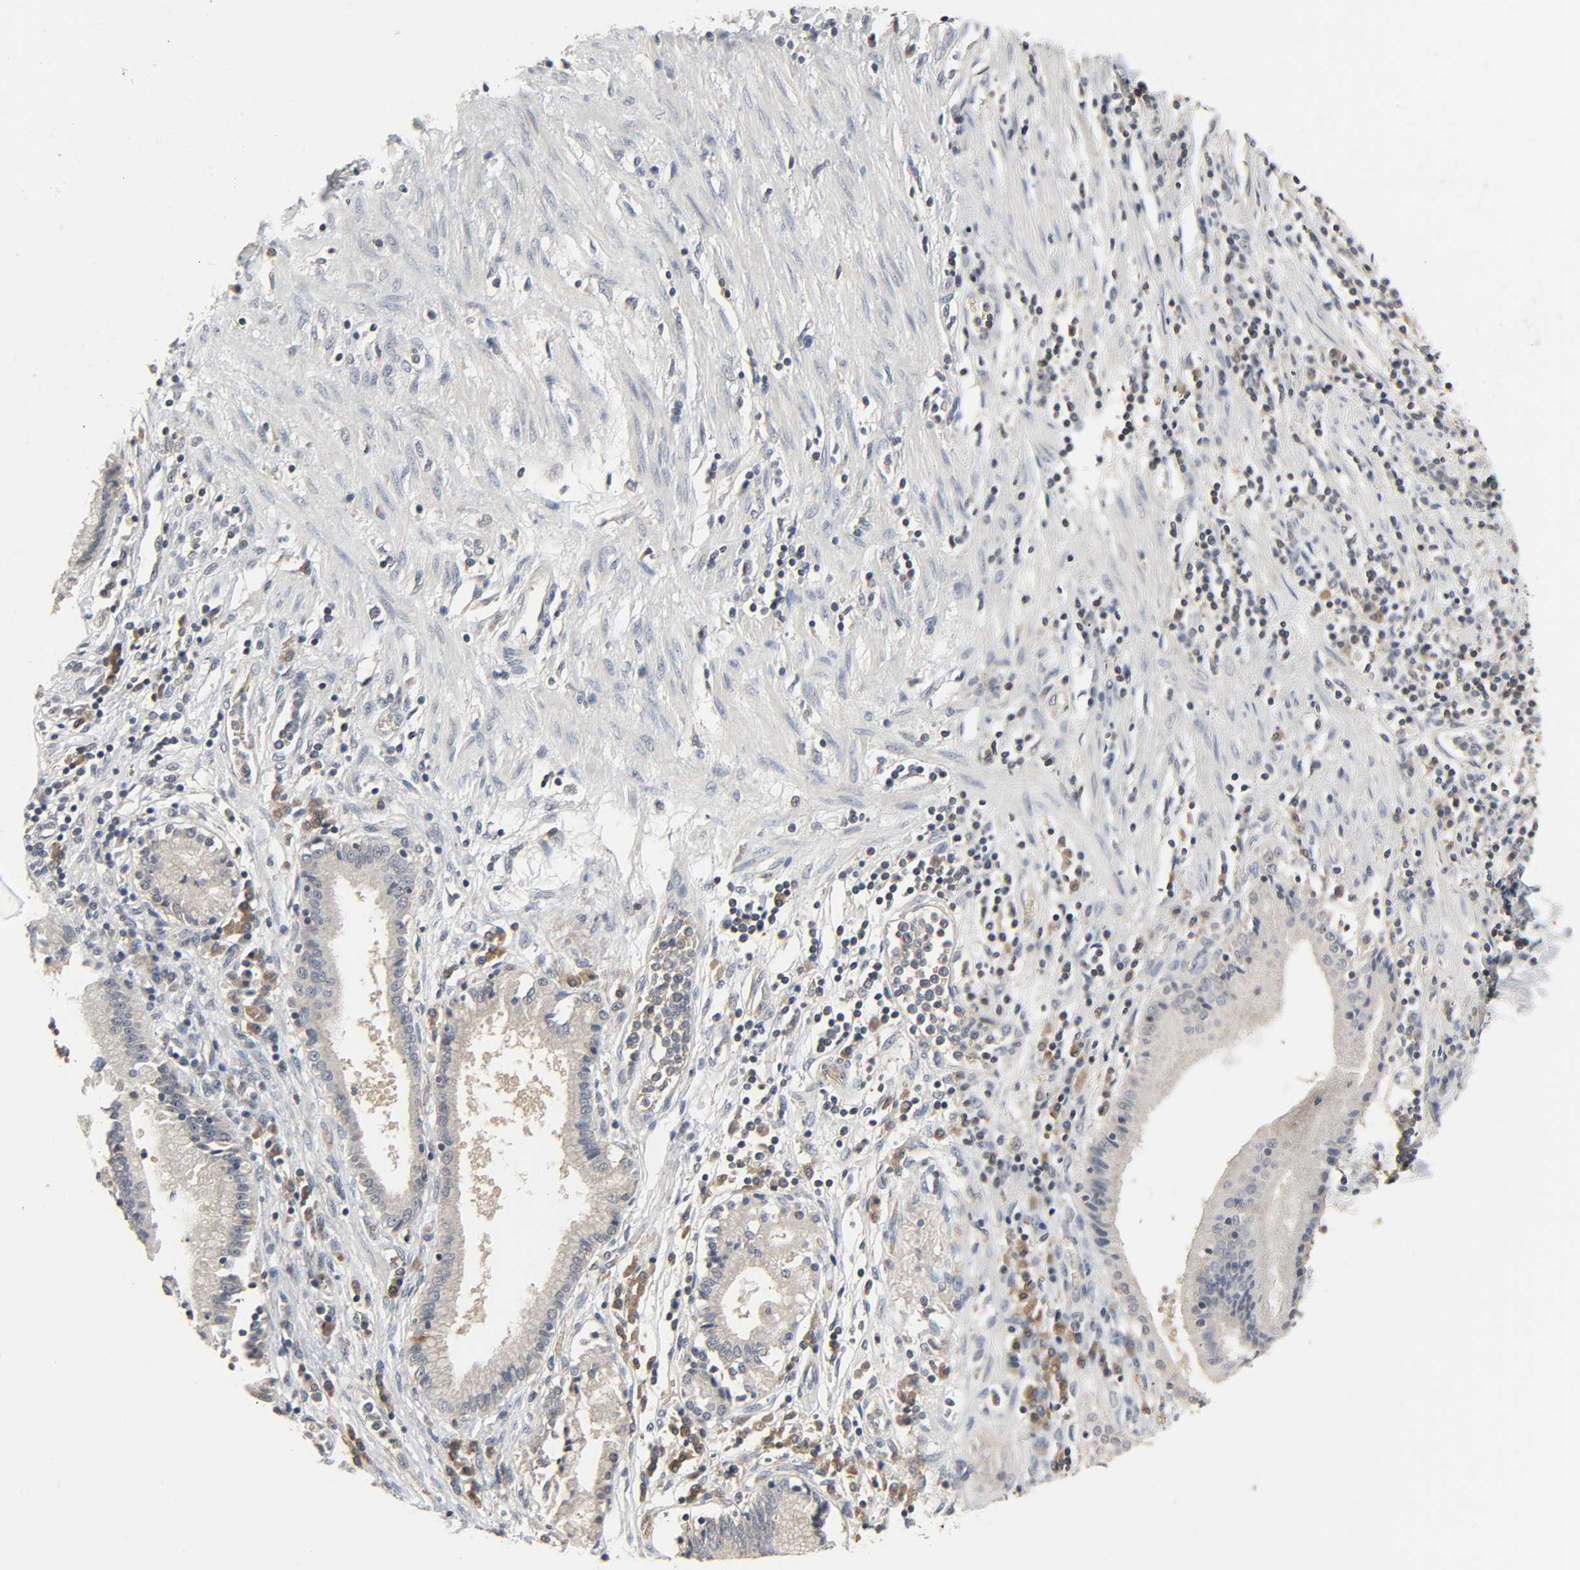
{"staining": {"intensity": "weak", "quantity": ">75%", "location": "cytoplasmic/membranous"}, "tissue": "pancreatic cancer", "cell_type": "Tumor cells", "image_type": "cancer", "snomed": [{"axis": "morphology", "description": "Adenocarcinoma, NOS"}, {"axis": "topography", "description": "Pancreas"}], "caption": "Immunohistochemical staining of human pancreatic cancer (adenocarcinoma) displays weak cytoplasmic/membranous protein staining in about >75% of tumor cells.", "gene": "PLEKHA2", "patient": {"sex": "female", "age": 48}}